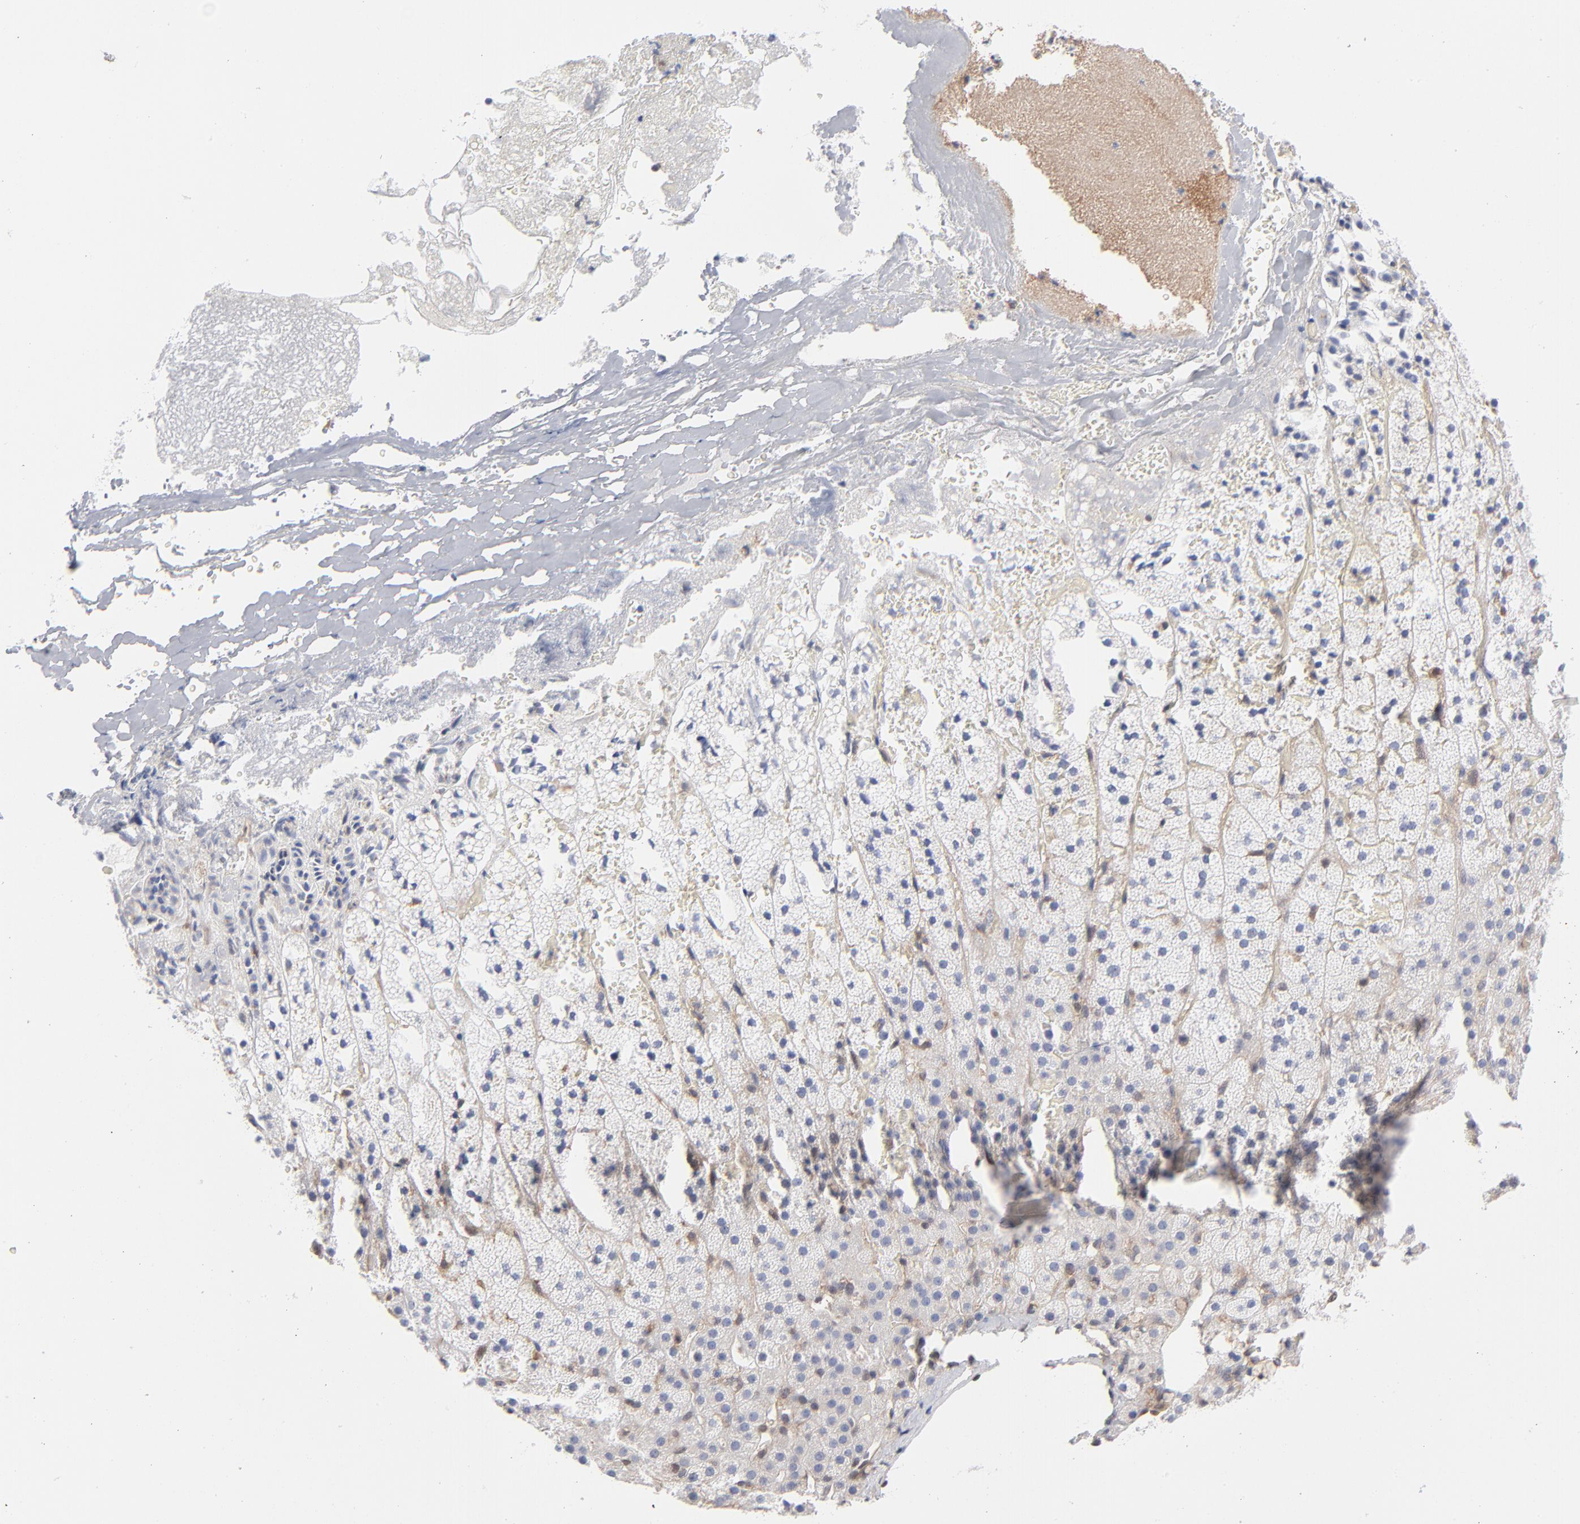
{"staining": {"intensity": "negative", "quantity": "none", "location": "none"}, "tissue": "adrenal gland", "cell_type": "Glandular cells", "image_type": "normal", "snomed": [{"axis": "morphology", "description": "Normal tissue, NOS"}, {"axis": "topography", "description": "Adrenal gland"}], "caption": "High power microscopy image of an IHC image of benign adrenal gland, revealing no significant expression in glandular cells.", "gene": "ARRB1", "patient": {"sex": "male", "age": 35}}